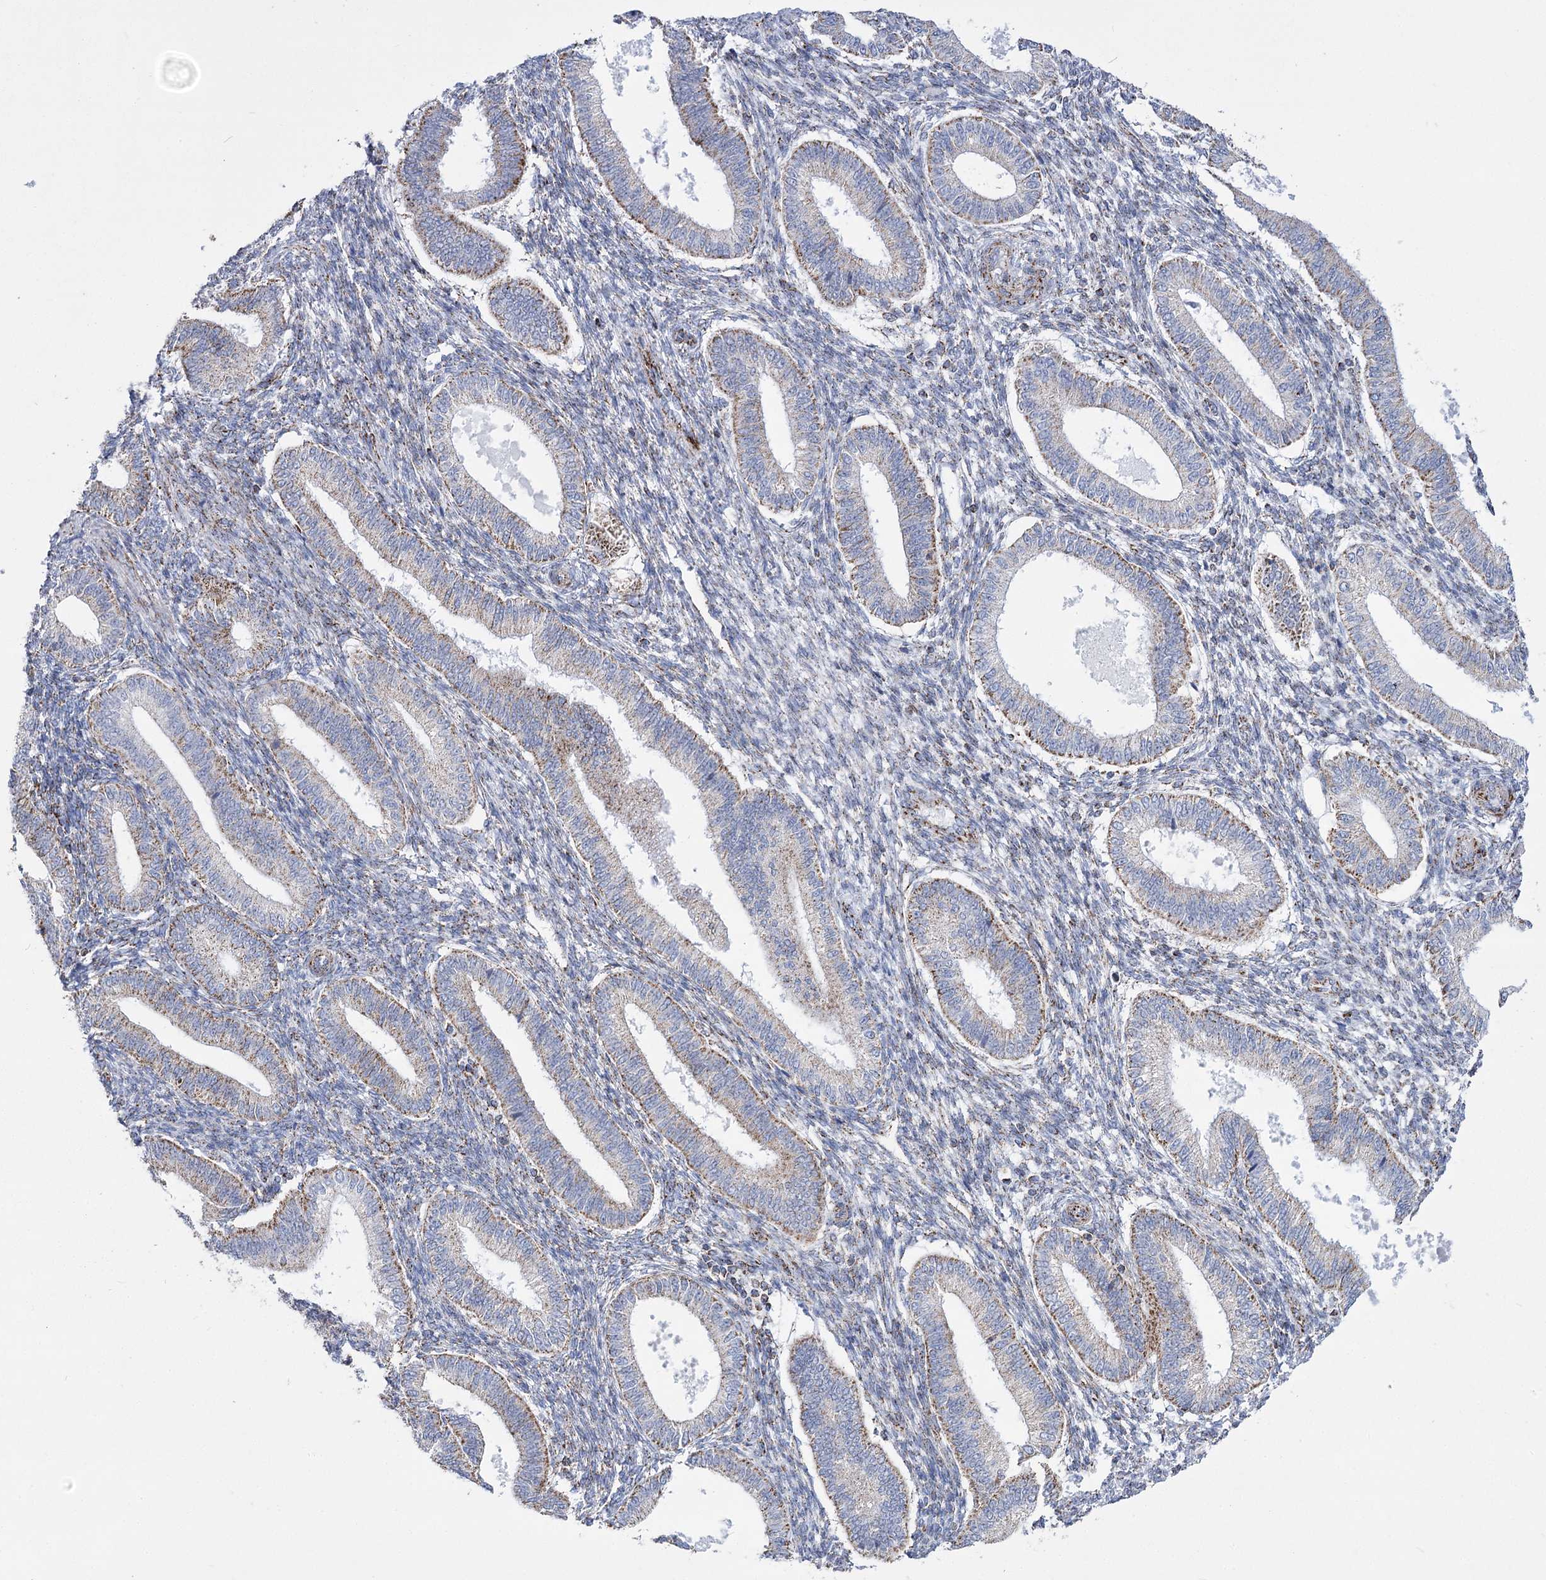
{"staining": {"intensity": "weak", "quantity": "25%-75%", "location": "cytoplasmic/membranous"}, "tissue": "endometrium", "cell_type": "Cells in endometrial stroma", "image_type": "normal", "snomed": [{"axis": "morphology", "description": "Normal tissue, NOS"}, {"axis": "topography", "description": "Endometrium"}], "caption": "Normal endometrium was stained to show a protein in brown. There is low levels of weak cytoplasmic/membranous expression in about 25%-75% of cells in endometrial stroma.", "gene": "PDHB", "patient": {"sex": "female", "age": 39}}